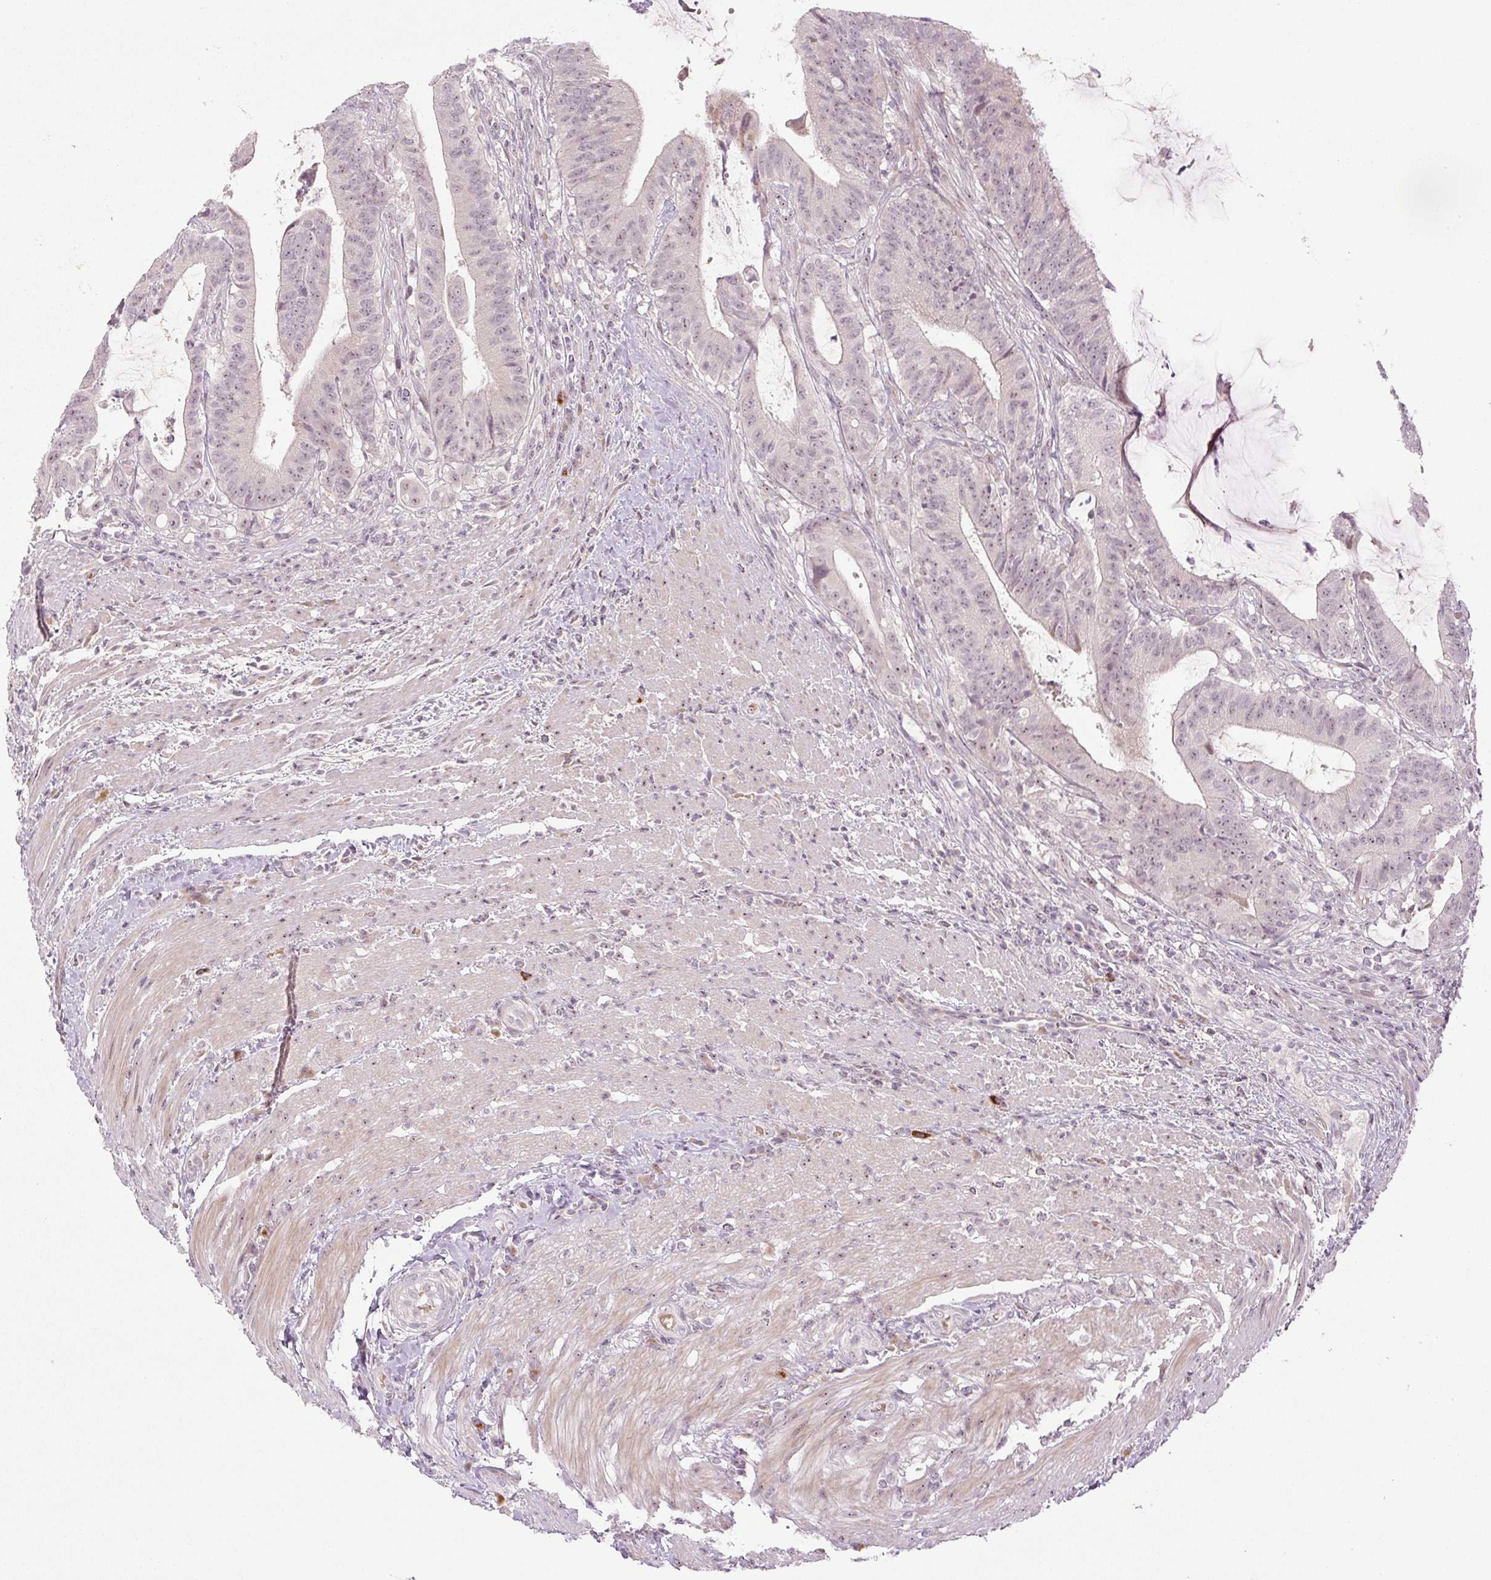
{"staining": {"intensity": "weak", "quantity": "25%-75%", "location": "nuclear"}, "tissue": "colorectal cancer", "cell_type": "Tumor cells", "image_type": "cancer", "snomed": [{"axis": "morphology", "description": "Adenocarcinoma, NOS"}, {"axis": "topography", "description": "Colon"}], "caption": "Weak nuclear staining is present in approximately 25%-75% of tumor cells in adenocarcinoma (colorectal). (DAB = brown stain, brightfield microscopy at high magnification).", "gene": "AAR2", "patient": {"sex": "female", "age": 43}}